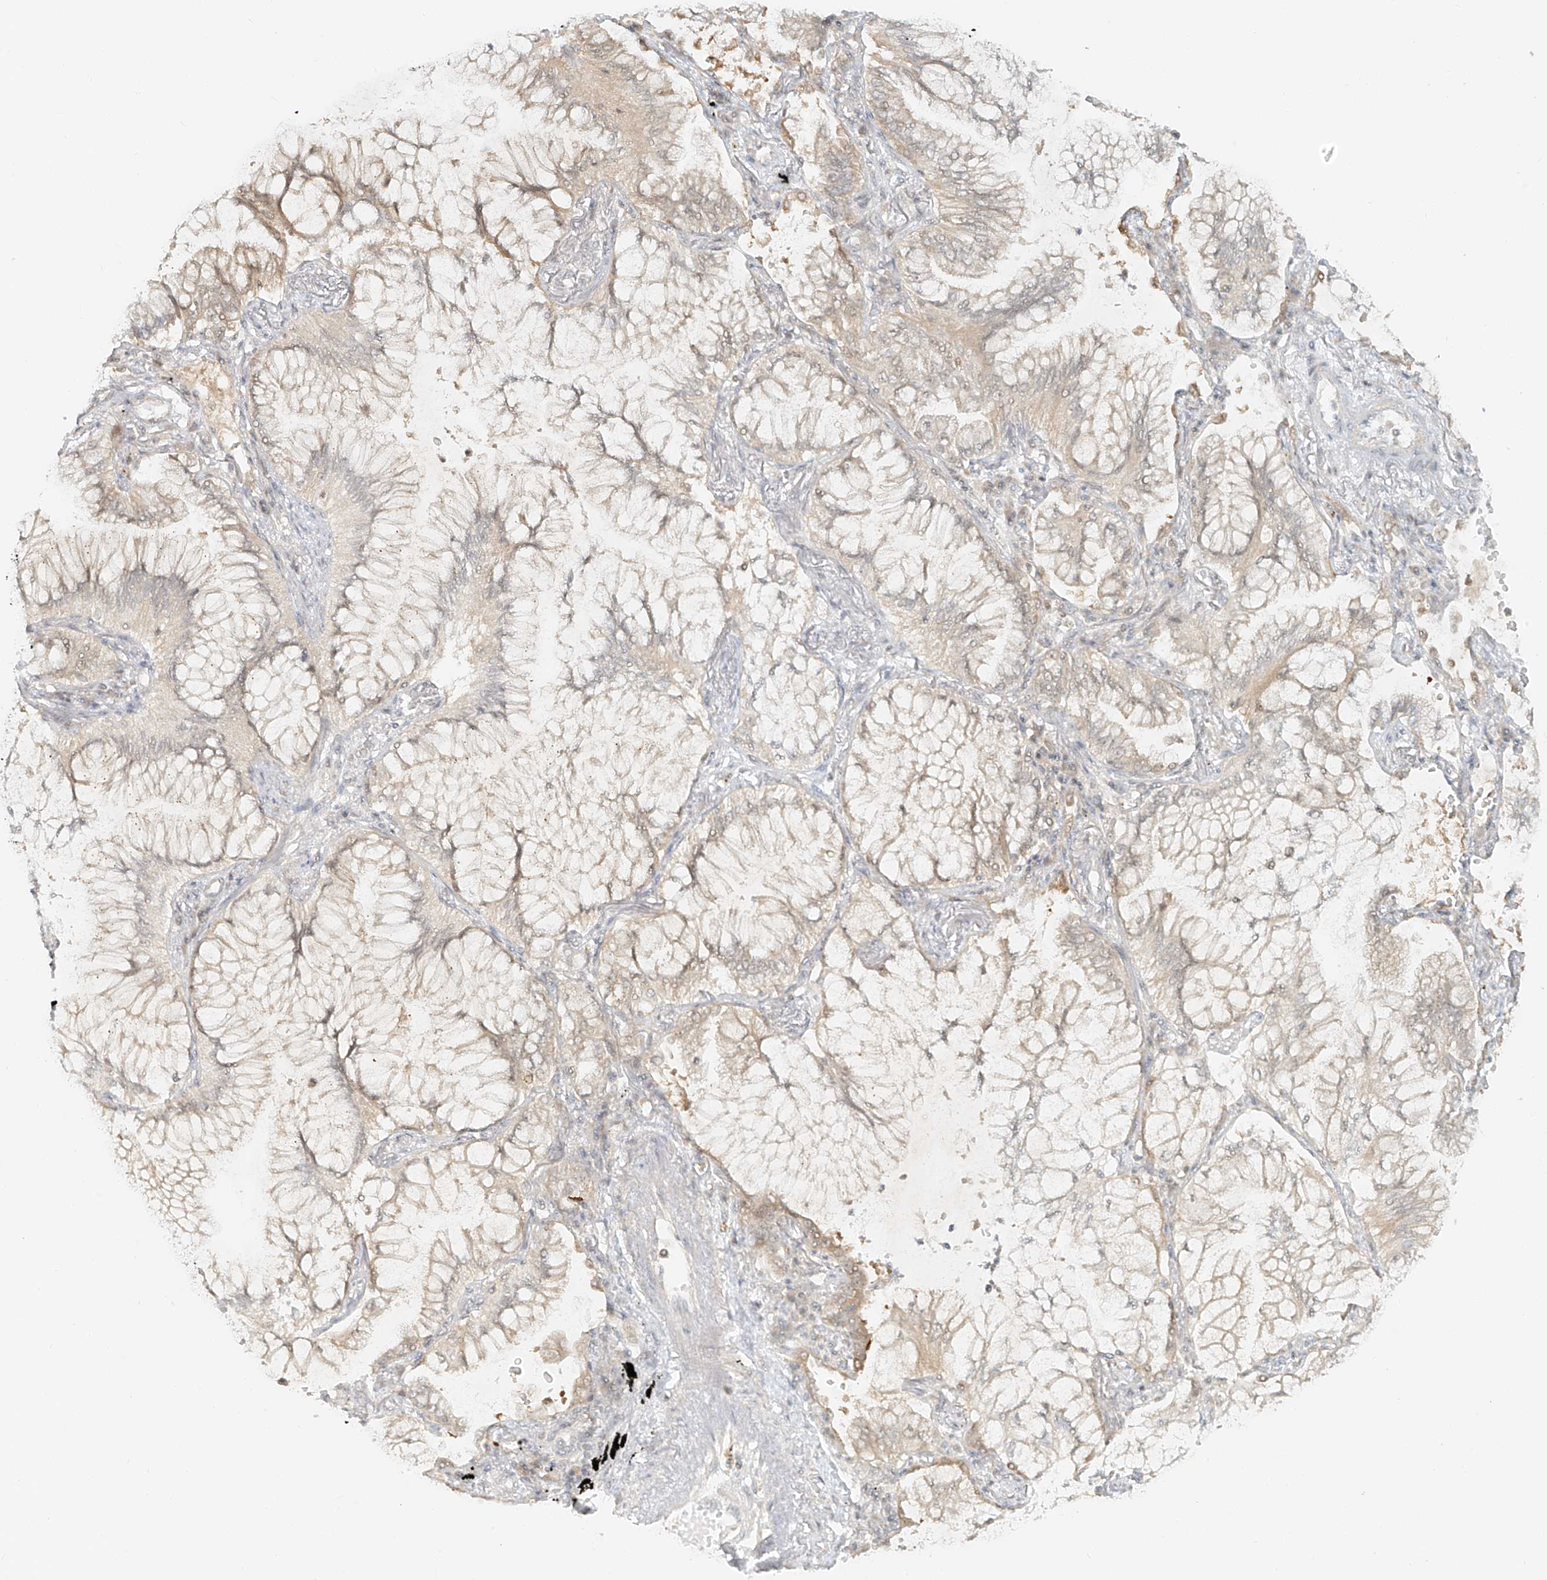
{"staining": {"intensity": "weak", "quantity": "25%-75%", "location": "cytoplasmic/membranous"}, "tissue": "lung cancer", "cell_type": "Tumor cells", "image_type": "cancer", "snomed": [{"axis": "morphology", "description": "Adenocarcinoma, NOS"}, {"axis": "topography", "description": "Lung"}], "caption": "Tumor cells exhibit weak cytoplasmic/membranous positivity in about 25%-75% of cells in lung cancer.", "gene": "MIPEP", "patient": {"sex": "female", "age": 70}}